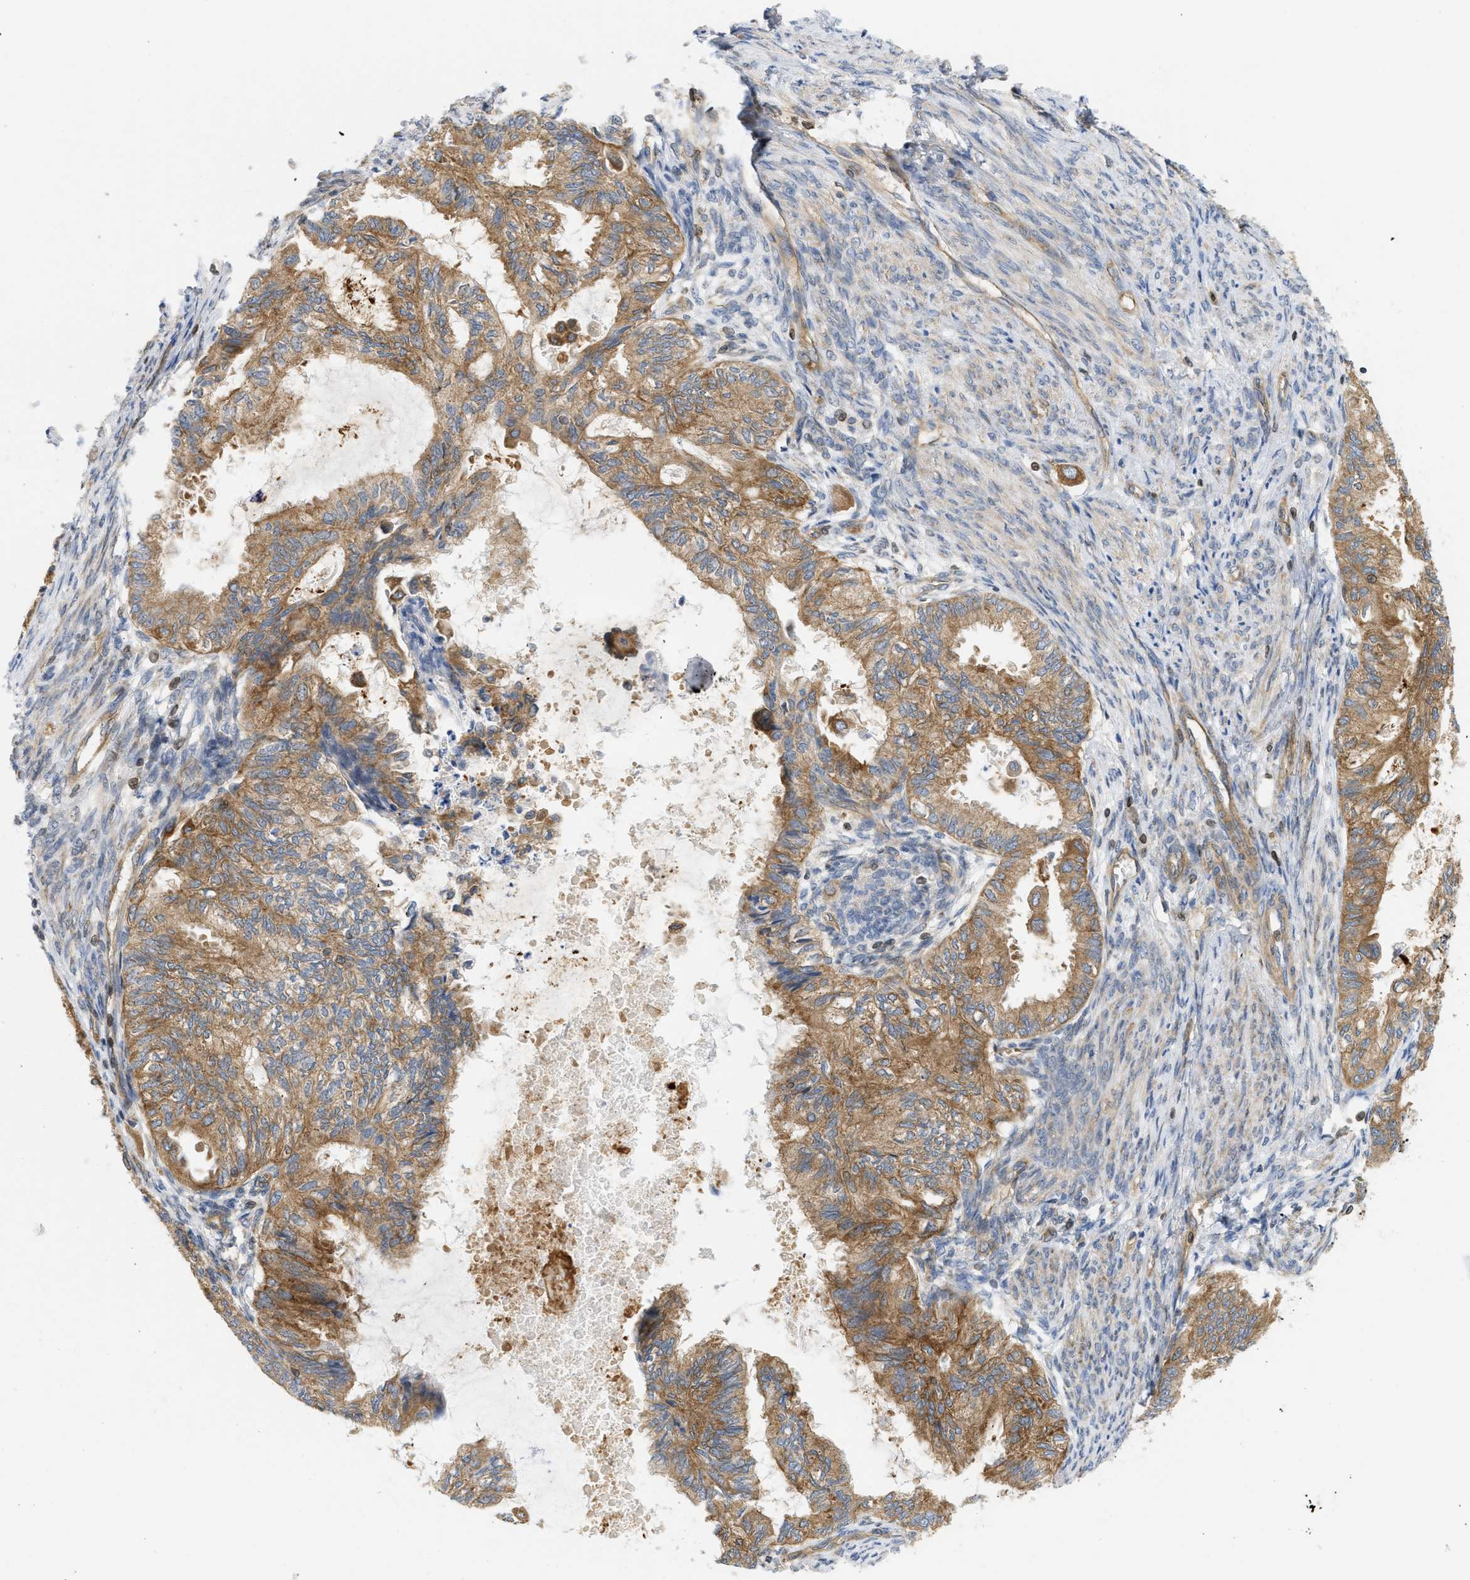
{"staining": {"intensity": "moderate", "quantity": ">75%", "location": "cytoplasmic/membranous"}, "tissue": "cervical cancer", "cell_type": "Tumor cells", "image_type": "cancer", "snomed": [{"axis": "morphology", "description": "Normal tissue, NOS"}, {"axis": "morphology", "description": "Adenocarcinoma, NOS"}, {"axis": "topography", "description": "Cervix"}, {"axis": "topography", "description": "Endometrium"}], "caption": "Immunohistochemistry (IHC) micrograph of neoplastic tissue: human adenocarcinoma (cervical) stained using immunohistochemistry exhibits medium levels of moderate protein expression localized specifically in the cytoplasmic/membranous of tumor cells, appearing as a cytoplasmic/membranous brown color.", "gene": "STRN", "patient": {"sex": "female", "age": 86}}